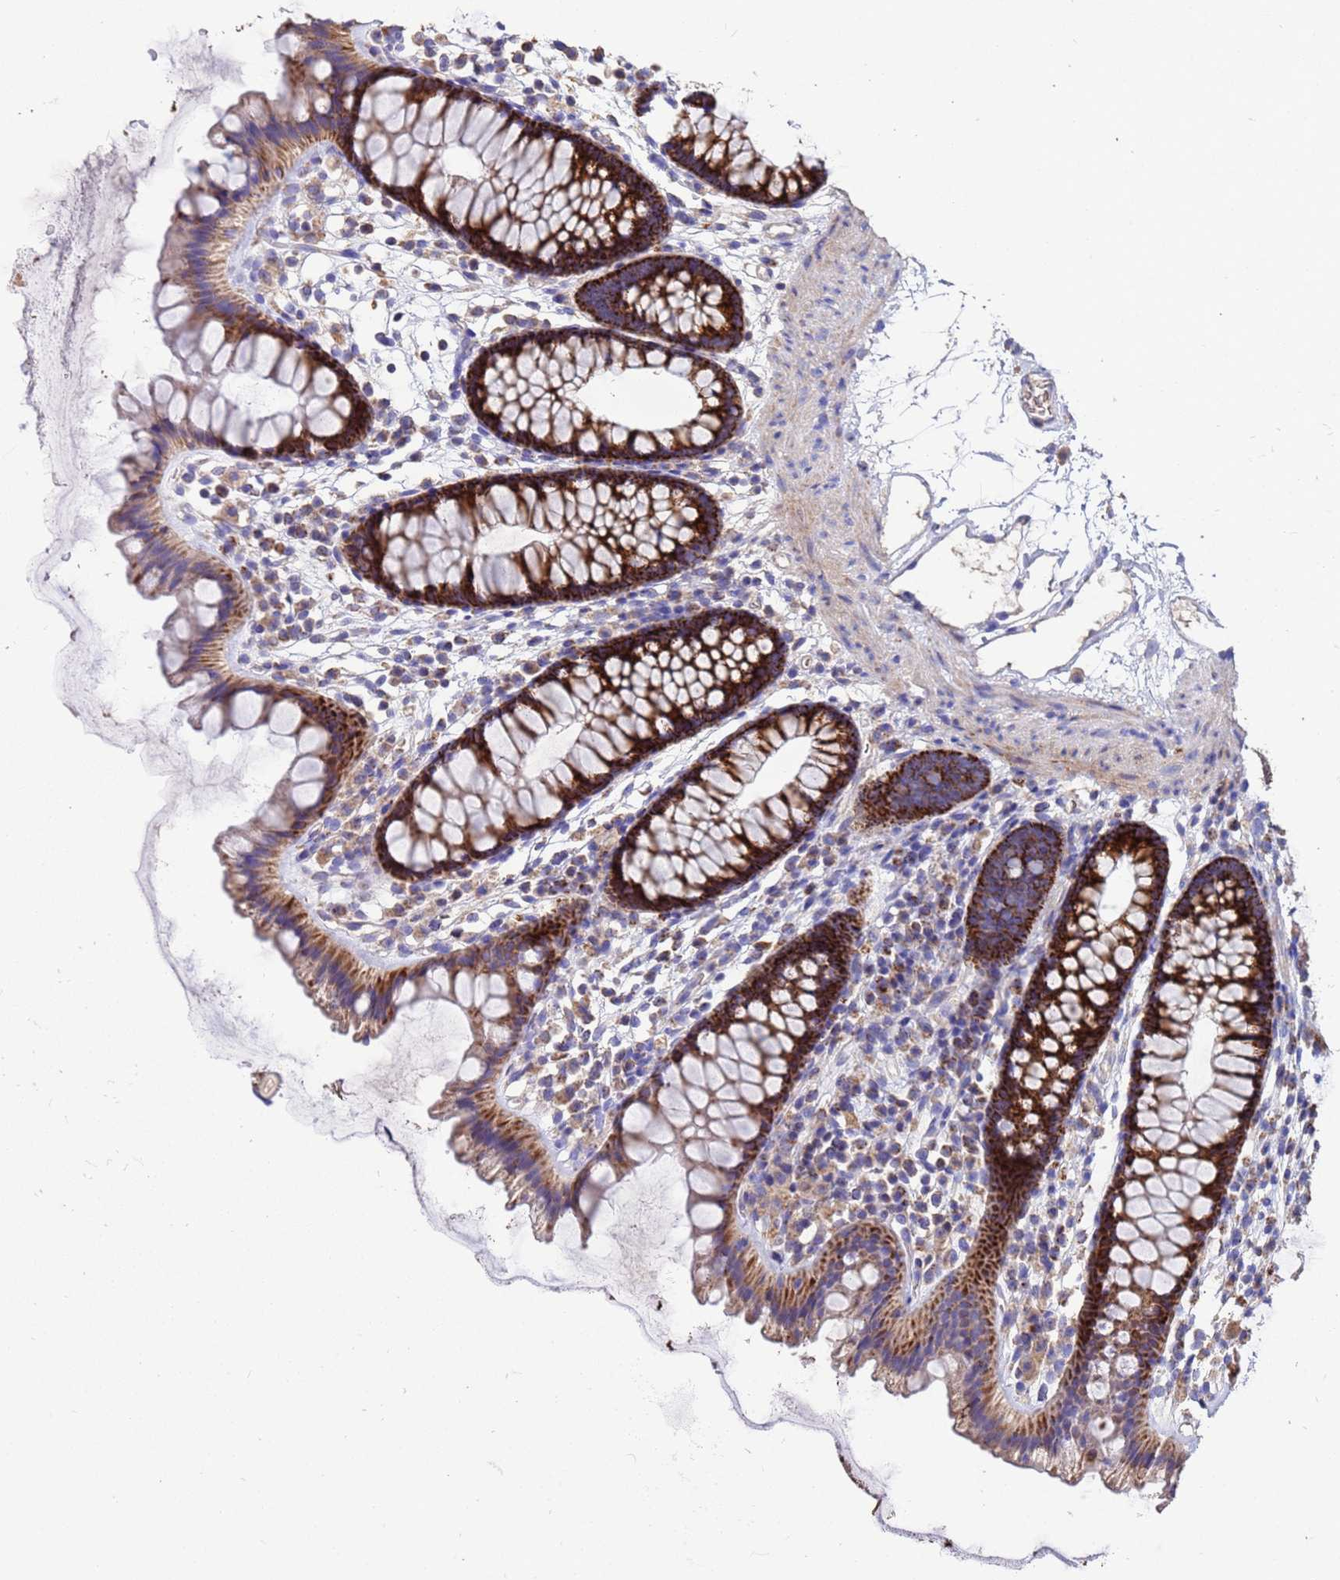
{"staining": {"intensity": "weak", "quantity": "<25%", "location": "cytoplasmic/membranous"}, "tissue": "colon", "cell_type": "Endothelial cells", "image_type": "normal", "snomed": [{"axis": "morphology", "description": "Normal tissue, NOS"}, {"axis": "topography", "description": "Colon"}], "caption": "Immunohistochemical staining of normal human colon reveals no significant staining in endothelial cells.", "gene": "ZNFX1", "patient": {"sex": "female", "age": 62}}